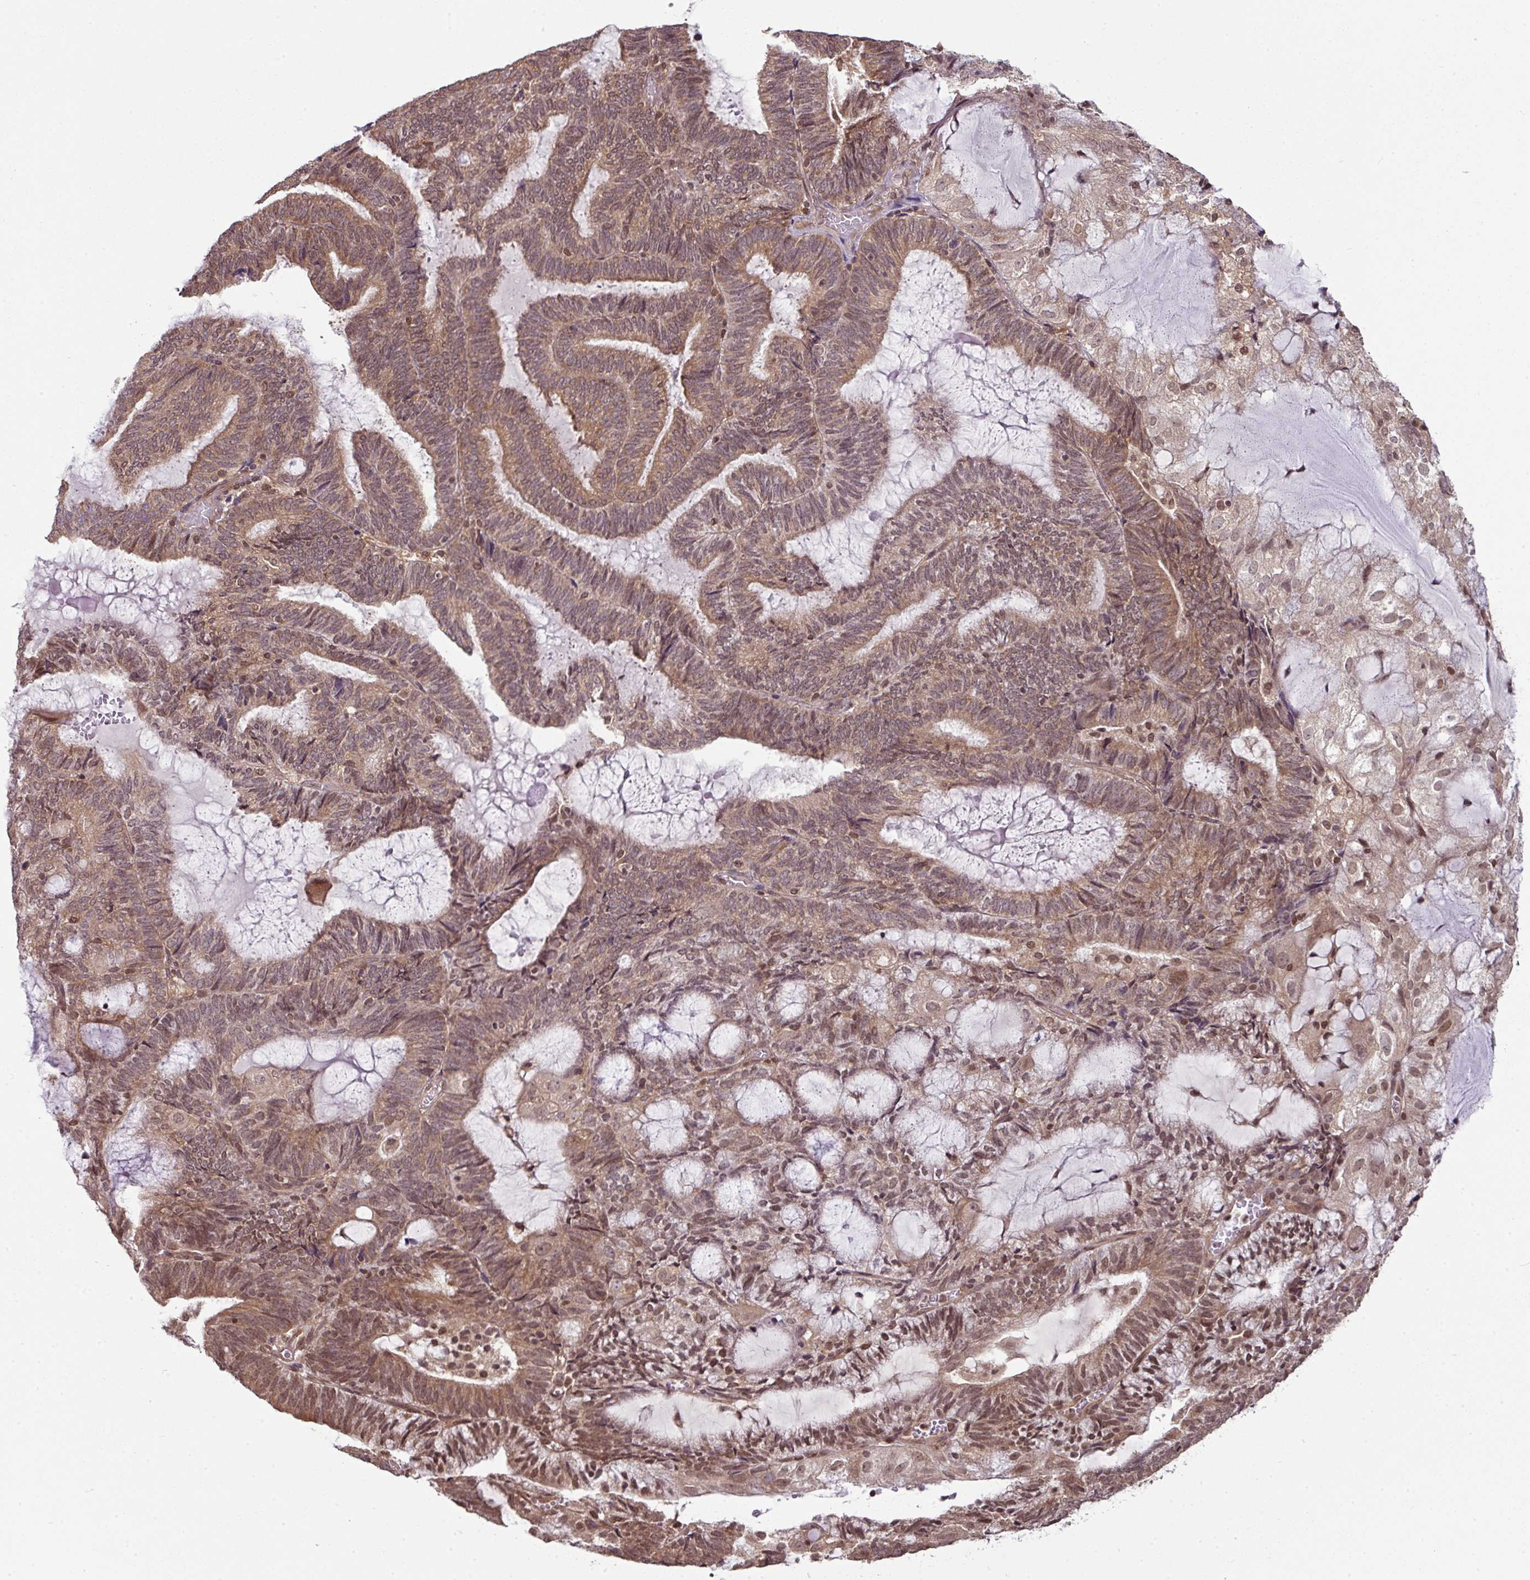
{"staining": {"intensity": "moderate", "quantity": ">75%", "location": "cytoplasmic/membranous,nuclear"}, "tissue": "endometrial cancer", "cell_type": "Tumor cells", "image_type": "cancer", "snomed": [{"axis": "morphology", "description": "Adenocarcinoma, NOS"}, {"axis": "topography", "description": "Endometrium"}], "caption": "This is an image of immunohistochemistry staining of adenocarcinoma (endometrial), which shows moderate positivity in the cytoplasmic/membranous and nuclear of tumor cells.", "gene": "ANKRD18A", "patient": {"sex": "female", "age": 81}}